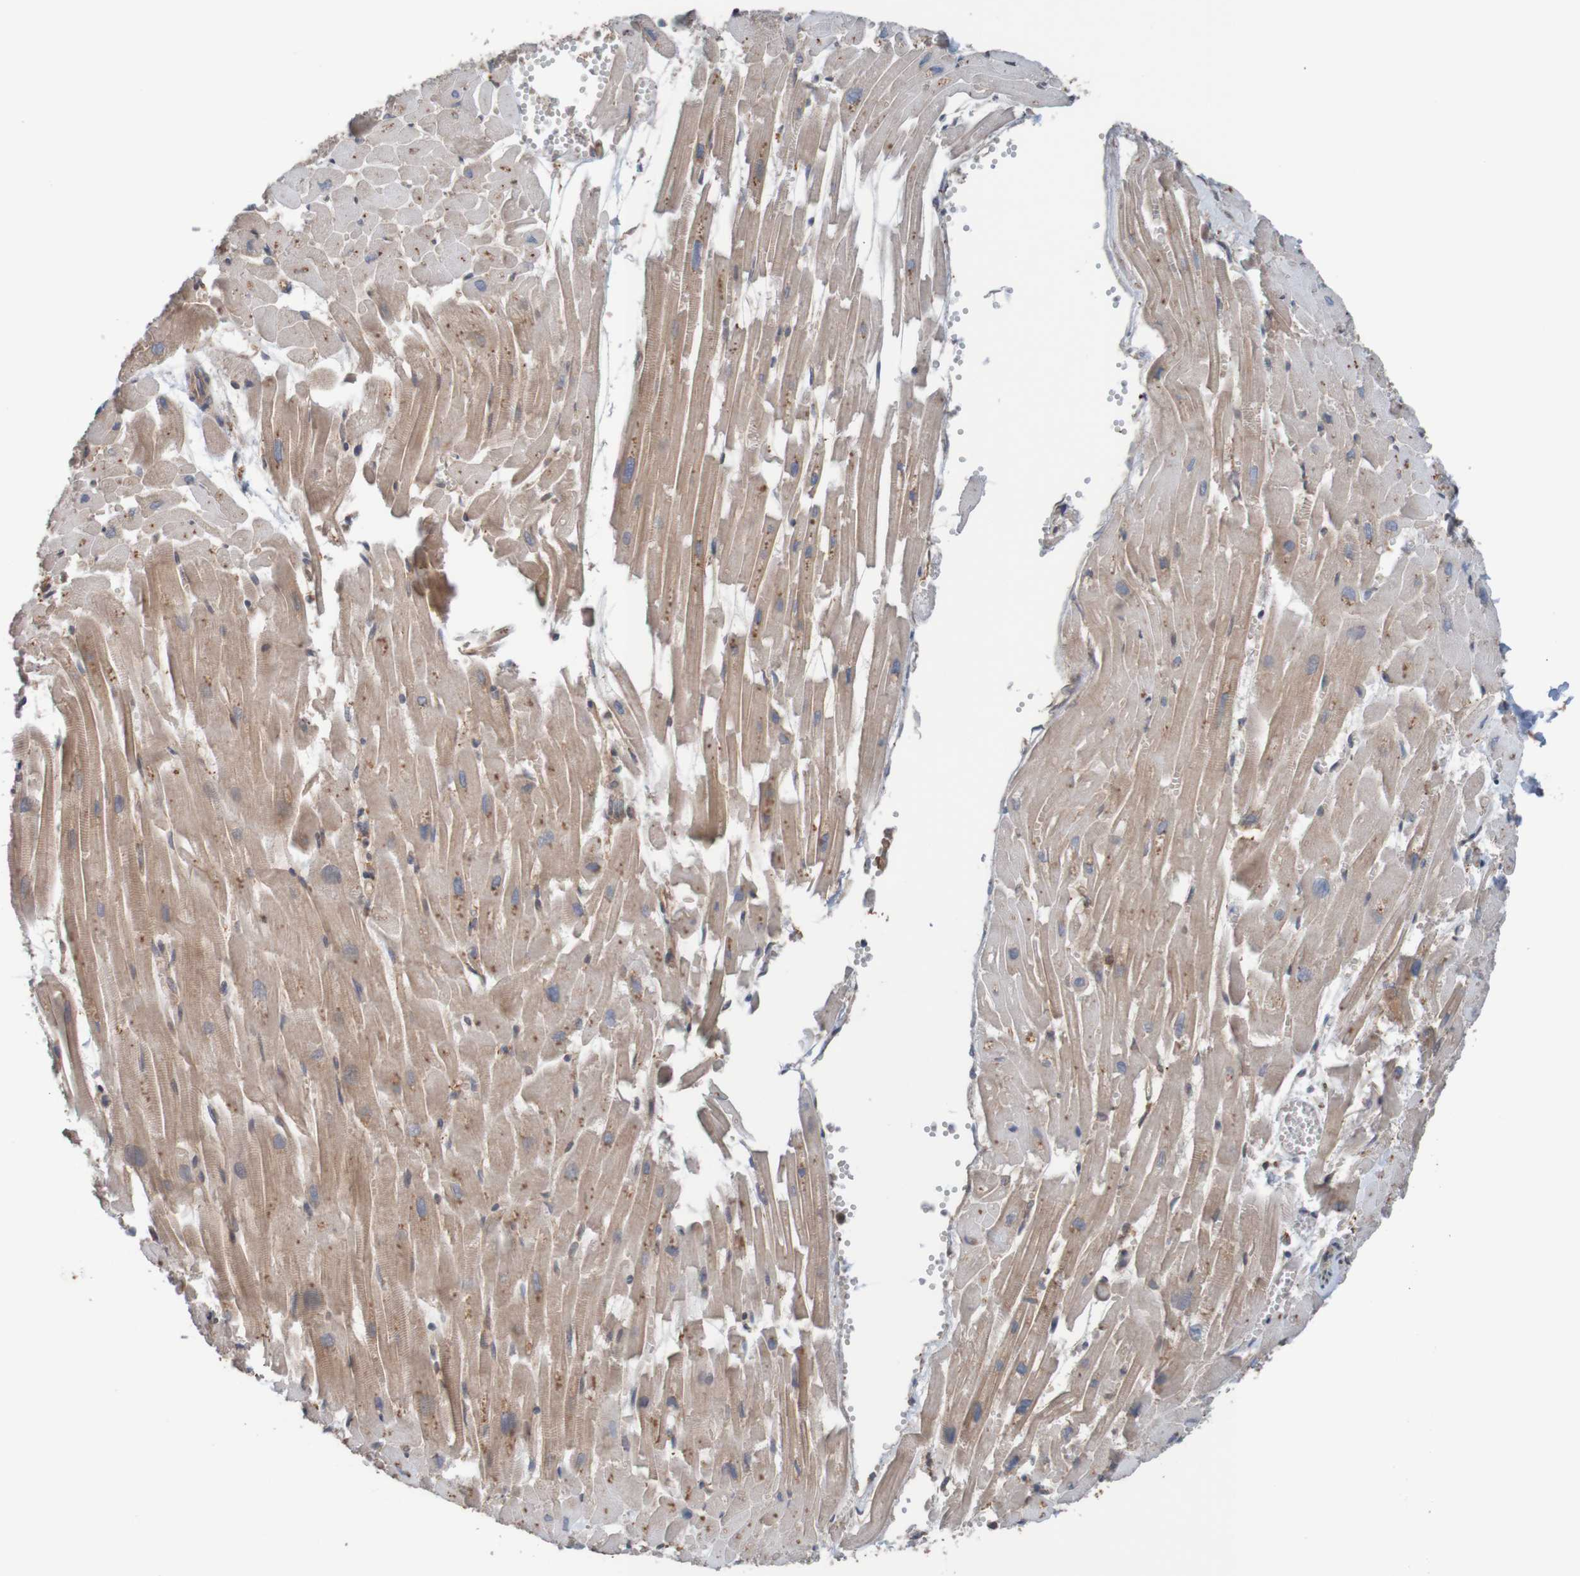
{"staining": {"intensity": "moderate", "quantity": "25%-75%", "location": "cytoplasmic/membranous"}, "tissue": "heart muscle", "cell_type": "Cardiomyocytes", "image_type": "normal", "snomed": [{"axis": "morphology", "description": "Normal tissue, NOS"}, {"axis": "topography", "description": "Heart"}], "caption": "Immunohistochemistry (IHC) photomicrograph of benign heart muscle: human heart muscle stained using IHC shows medium levels of moderate protein expression localized specifically in the cytoplasmic/membranous of cardiomyocytes, appearing as a cytoplasmic/membranous brown color.", "gene": "ARHGEF11", "patient": {"sex": "female", "age": 19}}